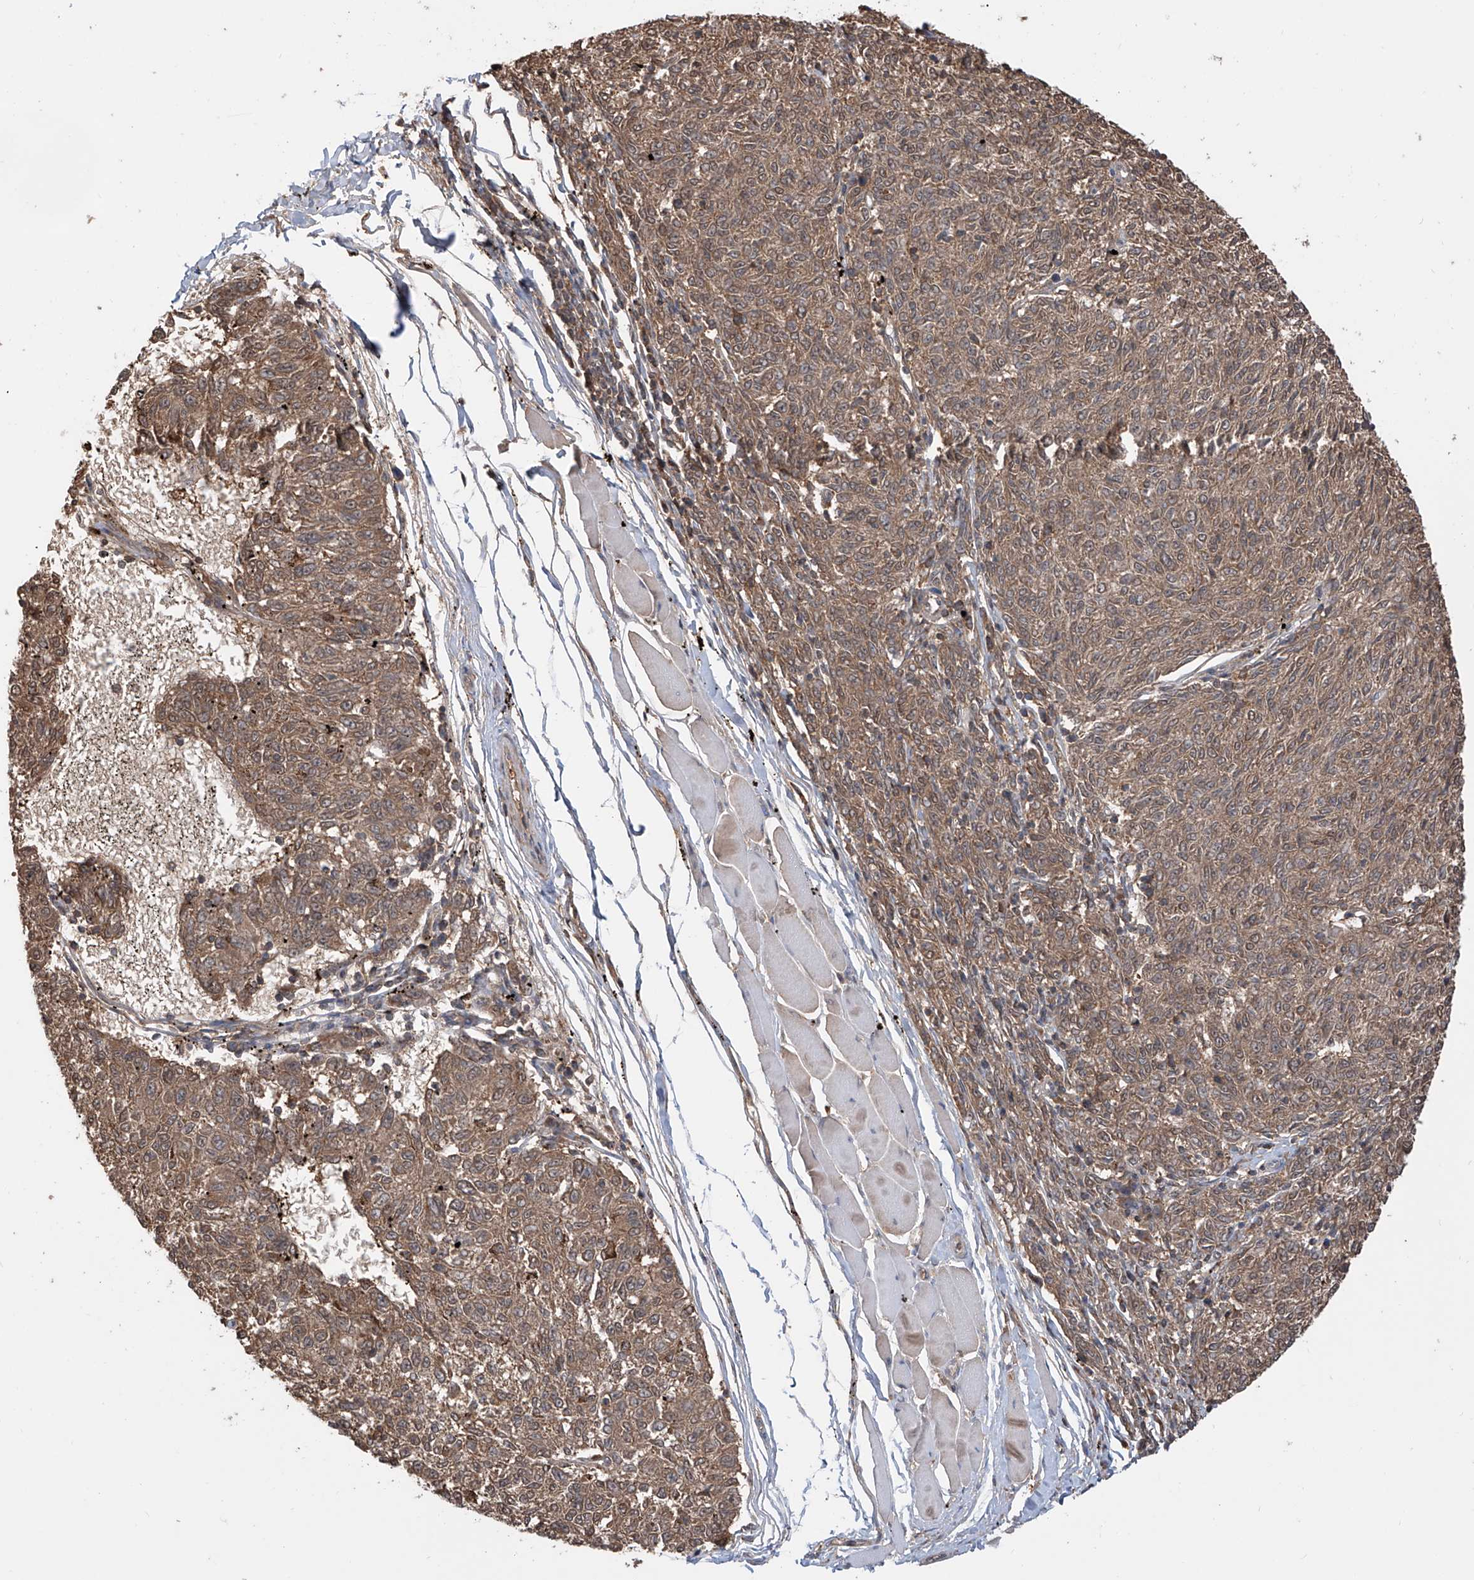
{"staining": {"intensity": "moderate", "quantity": ">75%", "location": "cytoplasmic/membranous"}, "tissue": "melanoma", "cell_type": "Tumor cells", "image_type": "cancer", "snomed": [{"axis": "morphology", "description": "Malignant melanoma, NOS"}, {"axis": "topography", "description": "Skin"}], "caption": "The immunohistochemical stain highlights moderate cytoplasmic/membranous staining in tumor cells of malignant melanoma tissue. (IHC, brightfield microscopy, high magnification).", "gene": "HOXC8", "patient": {"sex": "female", "age": 72}}